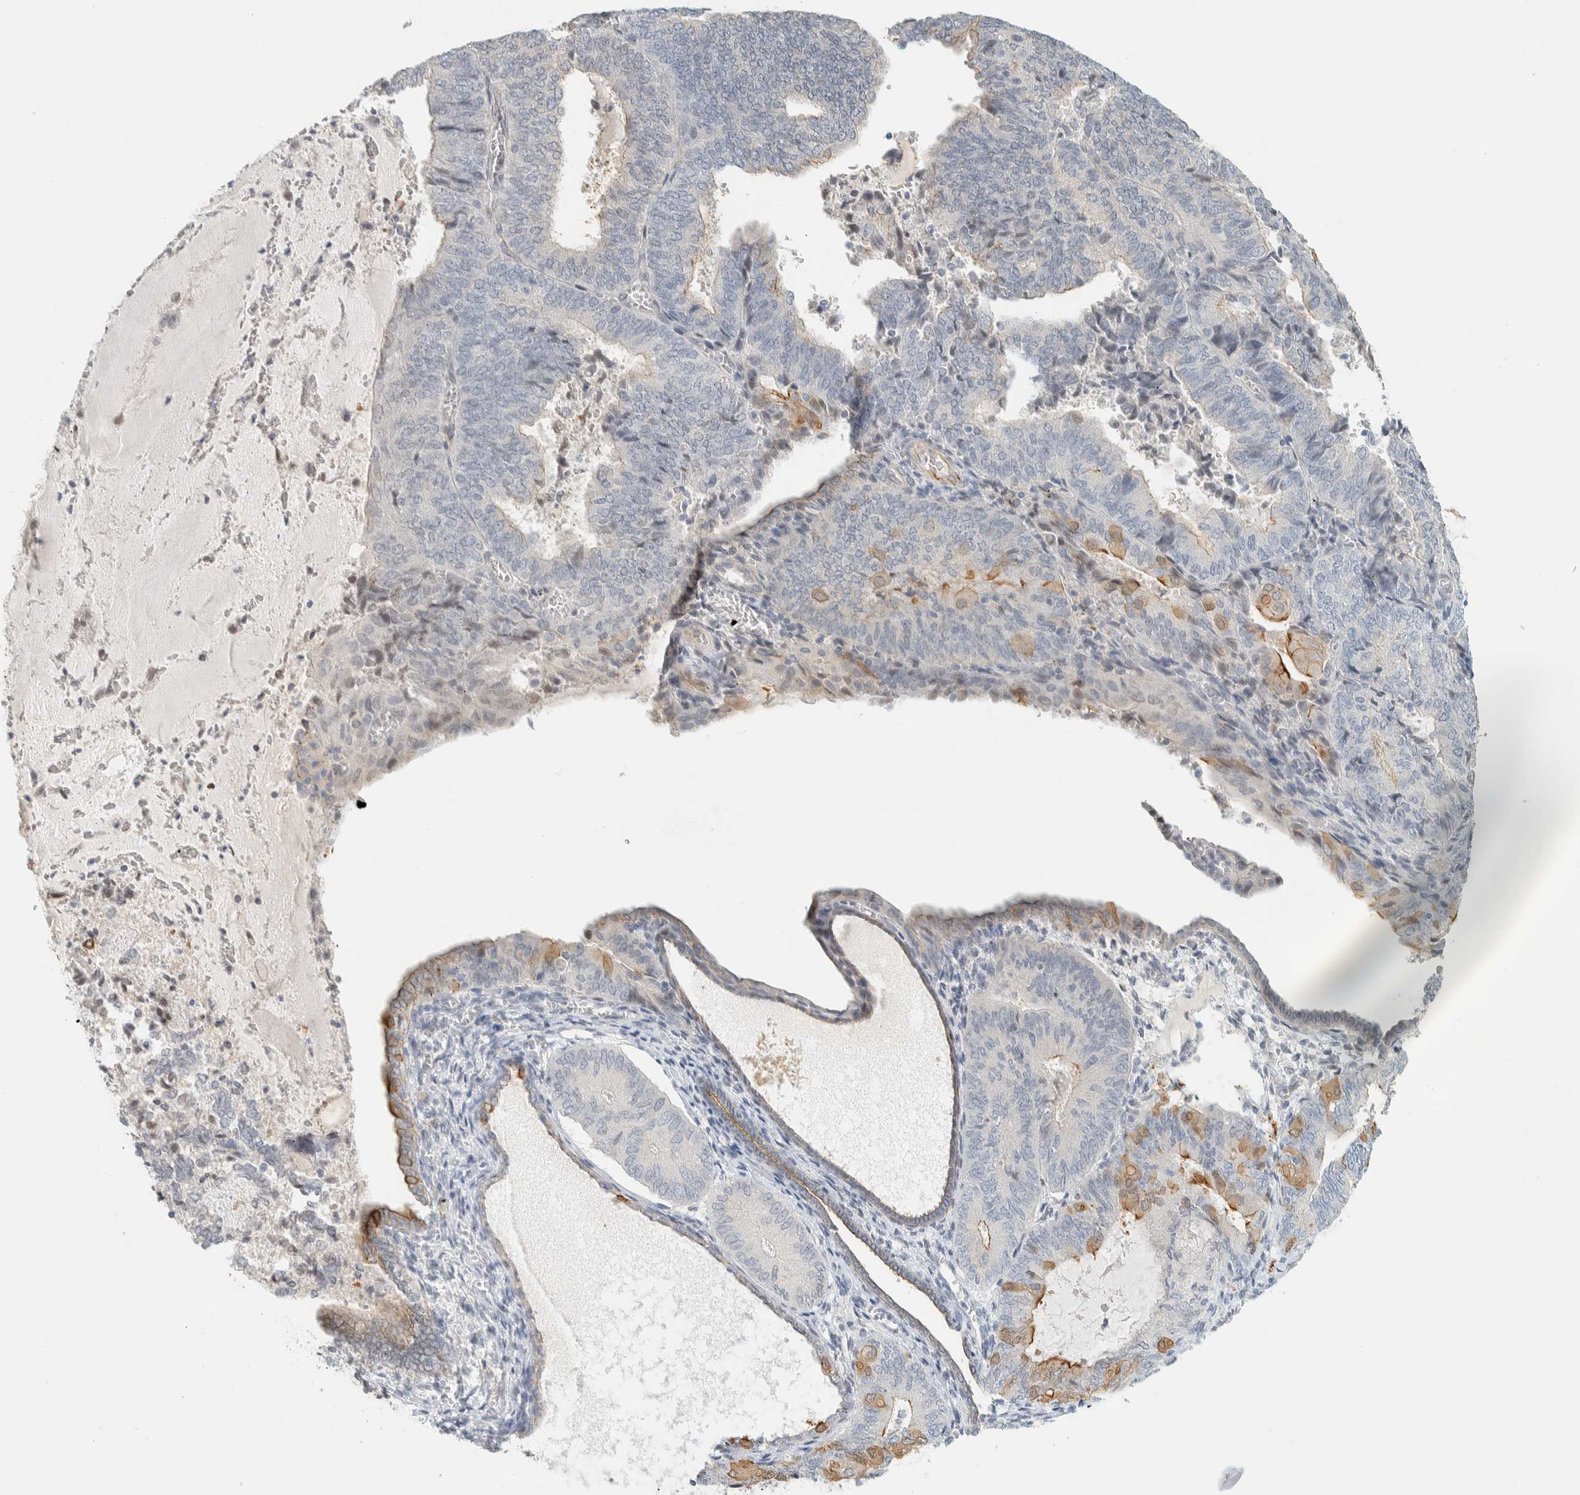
{"staining": {"intensity": "weak", "quantity": "<25%", "location": "cytoplasmic/membranous"}, "tissue": "endometrial cancer", "cell_type": "Tumor cells", "image_type": "cancer", "snomed": [{"axis": "morphology", "description": "Adenocarcinoma, NOS"}, {"axis": "topography", "description": "Endometrium"}], "caption": "DAB (3,3'-diaminobenzidine) immunohistochemical staining of adenocarcinoma (endometrial) displays no significant staining in tumor cells.", "gene": "C1QTNF12", "patient": {"sex": "female", "age": 81}}